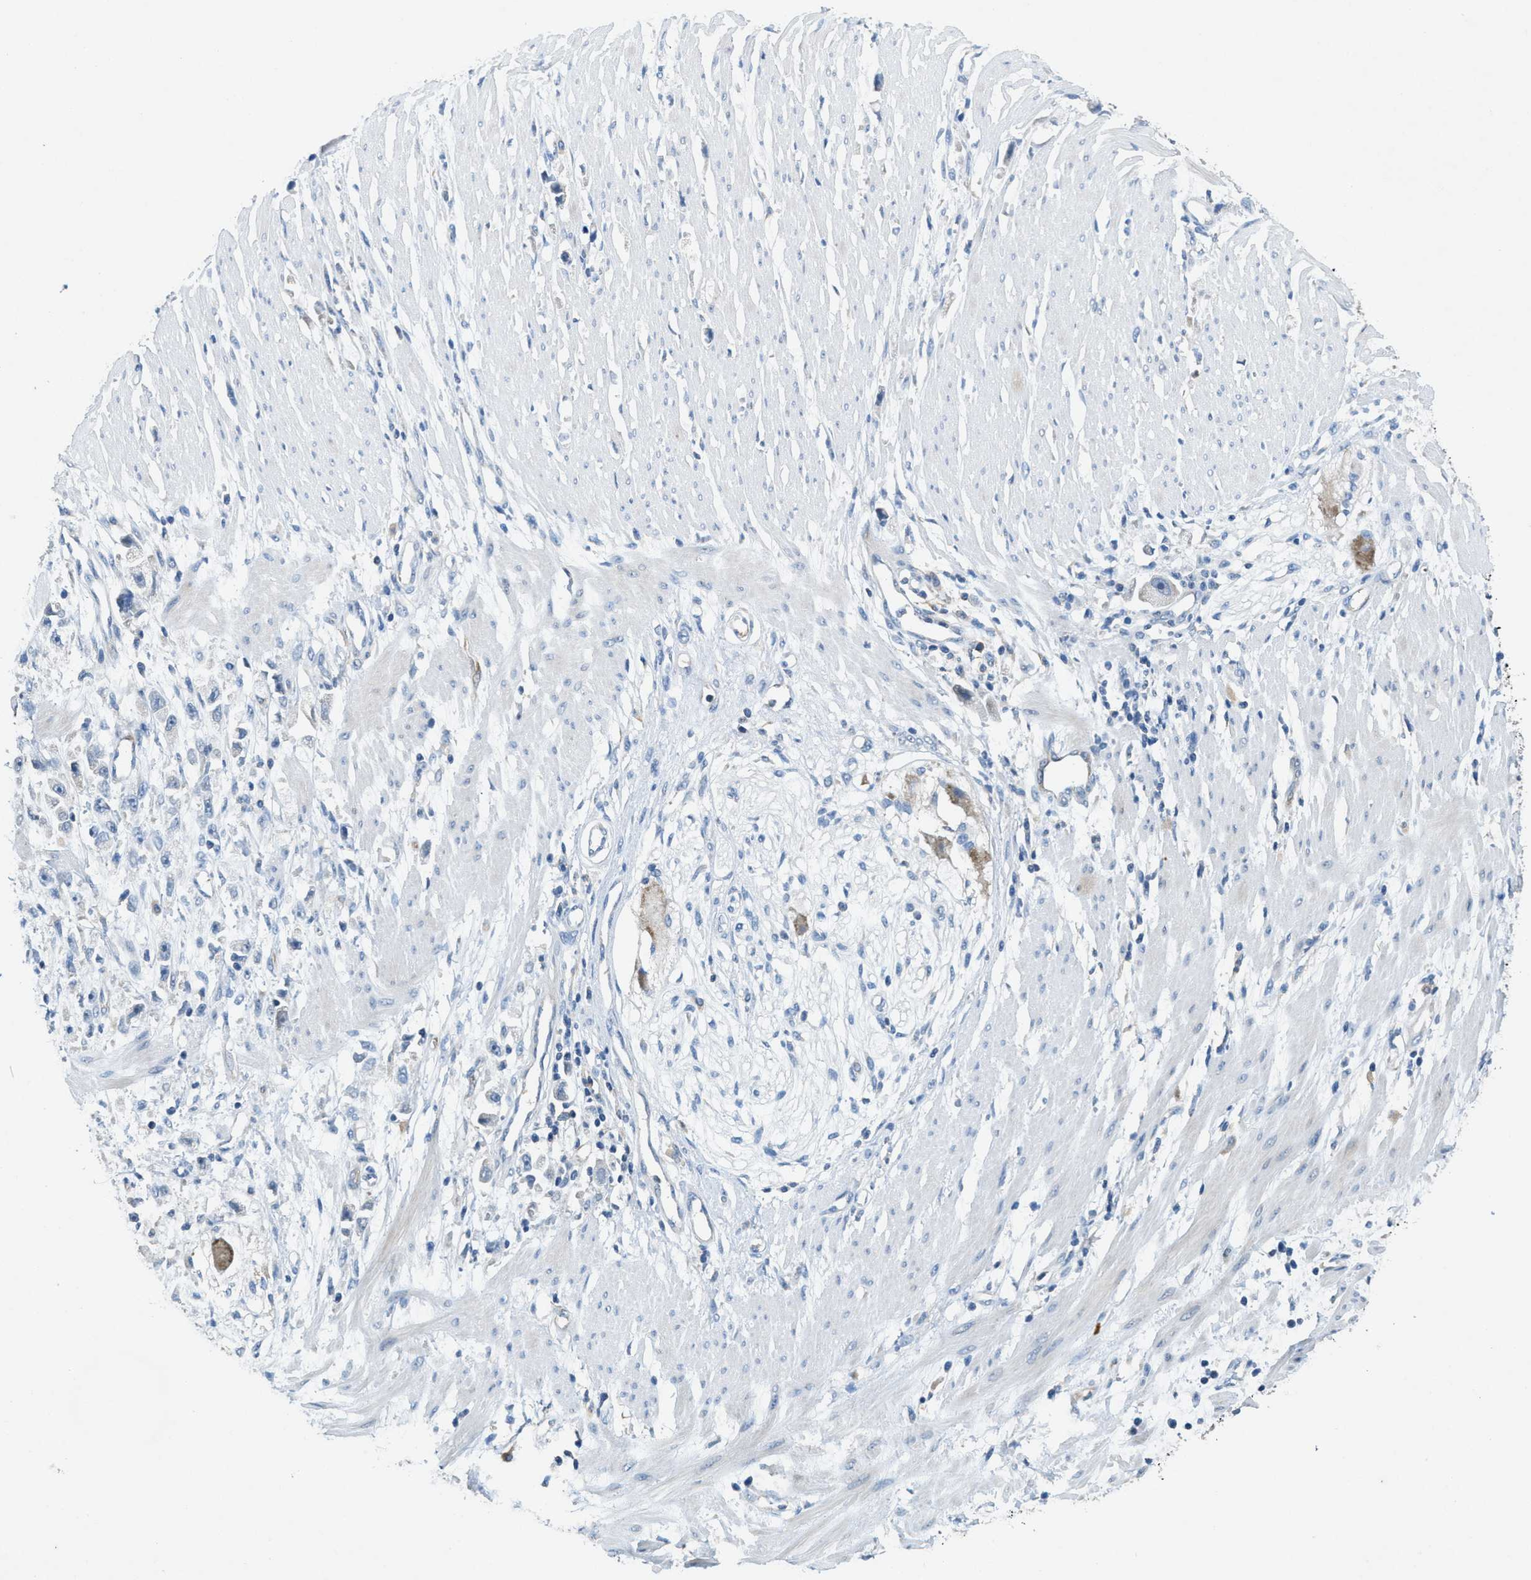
{"staining": {"intensity": "negative", "quantity": "none", "location": "none"}, "tissue": "stomach cancer", "cell_type": "Tumor cells", "image_type": "cancer", "snomed": [{"axis": "morphology", "description": "Adenocarcinoma, NOS"}, {"axis": "topography", "description": "Stomach"}], "caption": "A photomicrograph of human stomach adenocarcinoma is negative for staining in tumor cells. (DAB (3,3'-diaminobenzidine) IHC visualized using brightfield microscopy, high magnification).", "gene": "DGKE", "patient": {"sex": "female", "age": 59}}